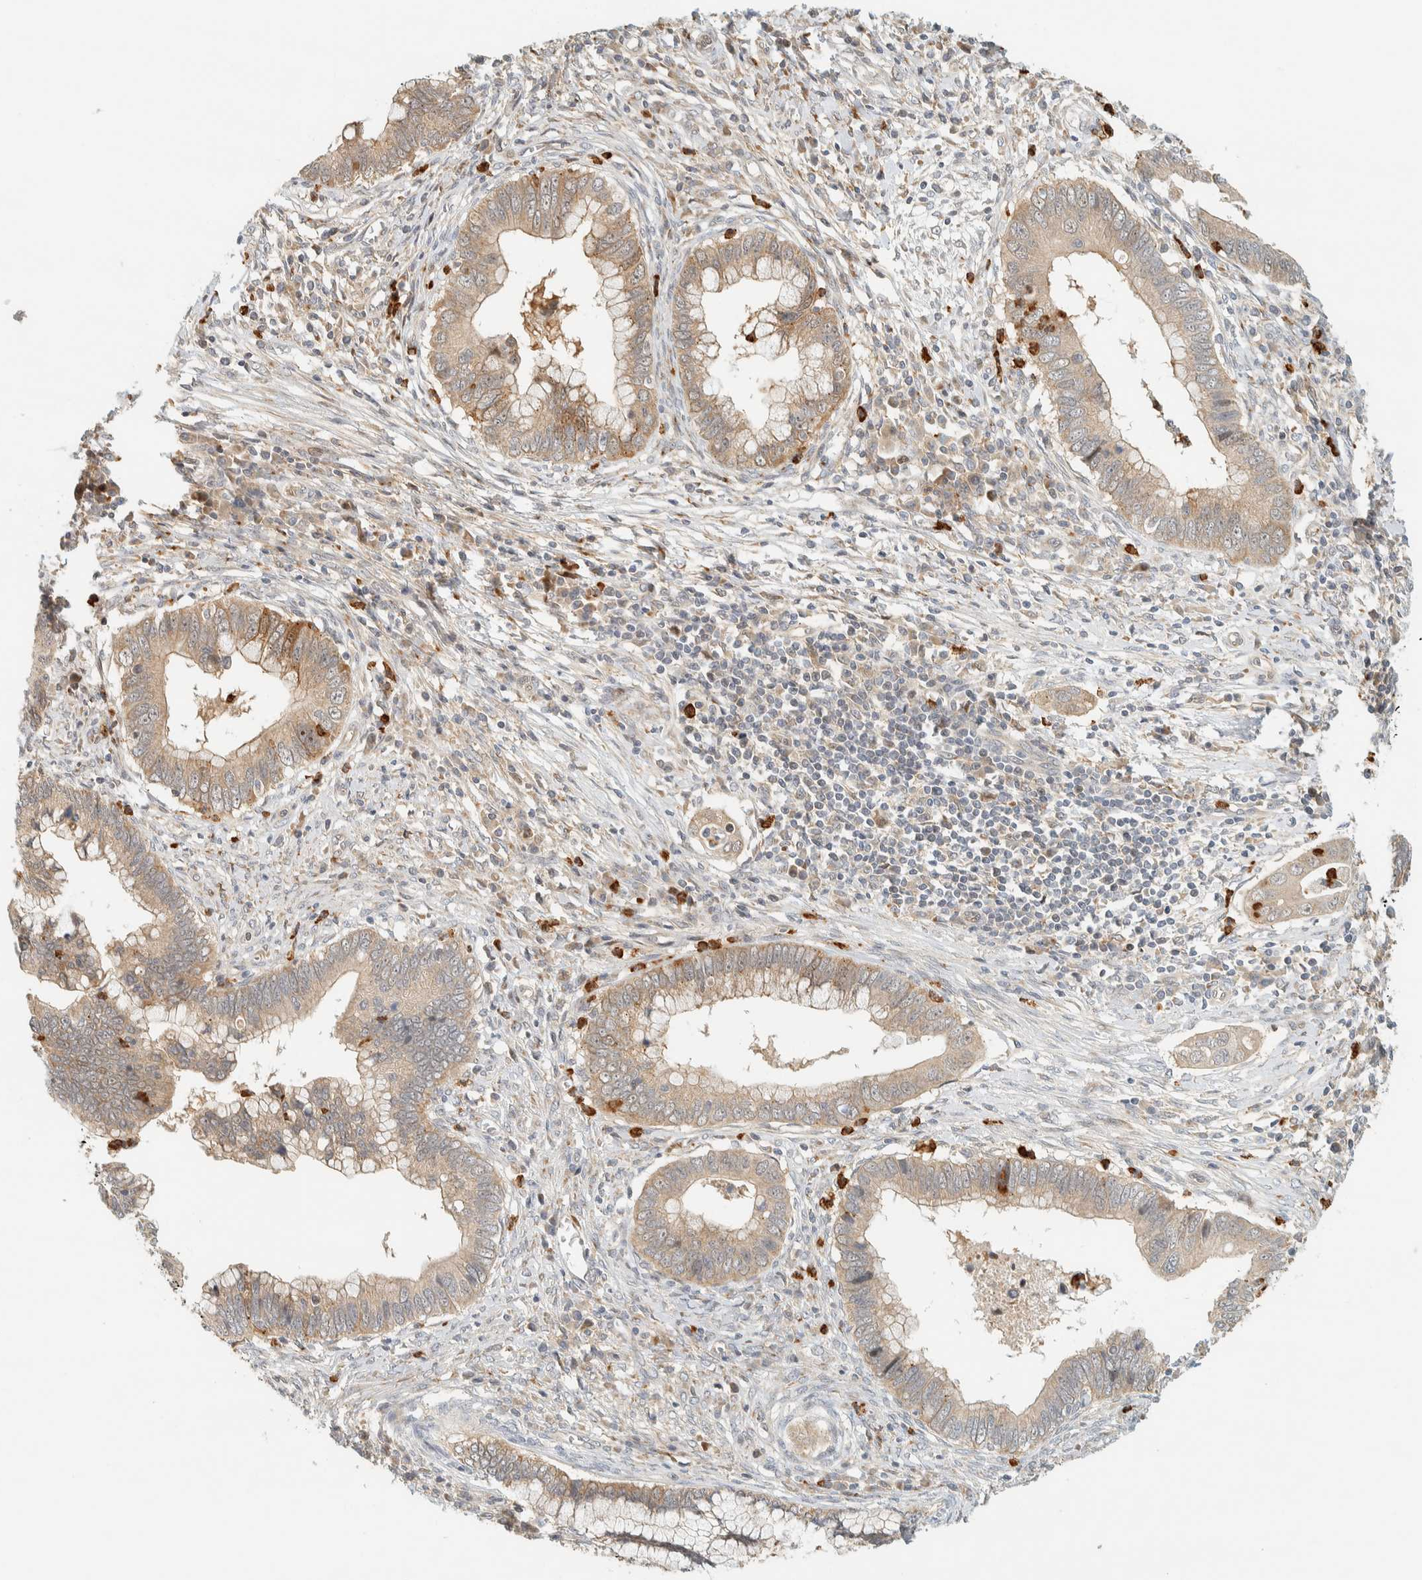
{"staining": {"intensity": "weak", "quantity": ">75%", "location": "cytoplasmic/membranous"}, "tissue": "cervical cancer", "cell_type": "Tumor cells", "image_type": "cancer", "snomed": [{"axis": "morphology", "description": "Adenocarcinoma, NOS"}, {"axis": "topography", "description": "Cervix"}], "caption": "Weak cytoplasmic/membranous expression for a protein is identified in about >75% of tumor cells of cervical cancer (adenocarcinoma) using immunohistochemistry.", "gene": "CCDC171", "patient": {"sex": "female", "age": 44}}